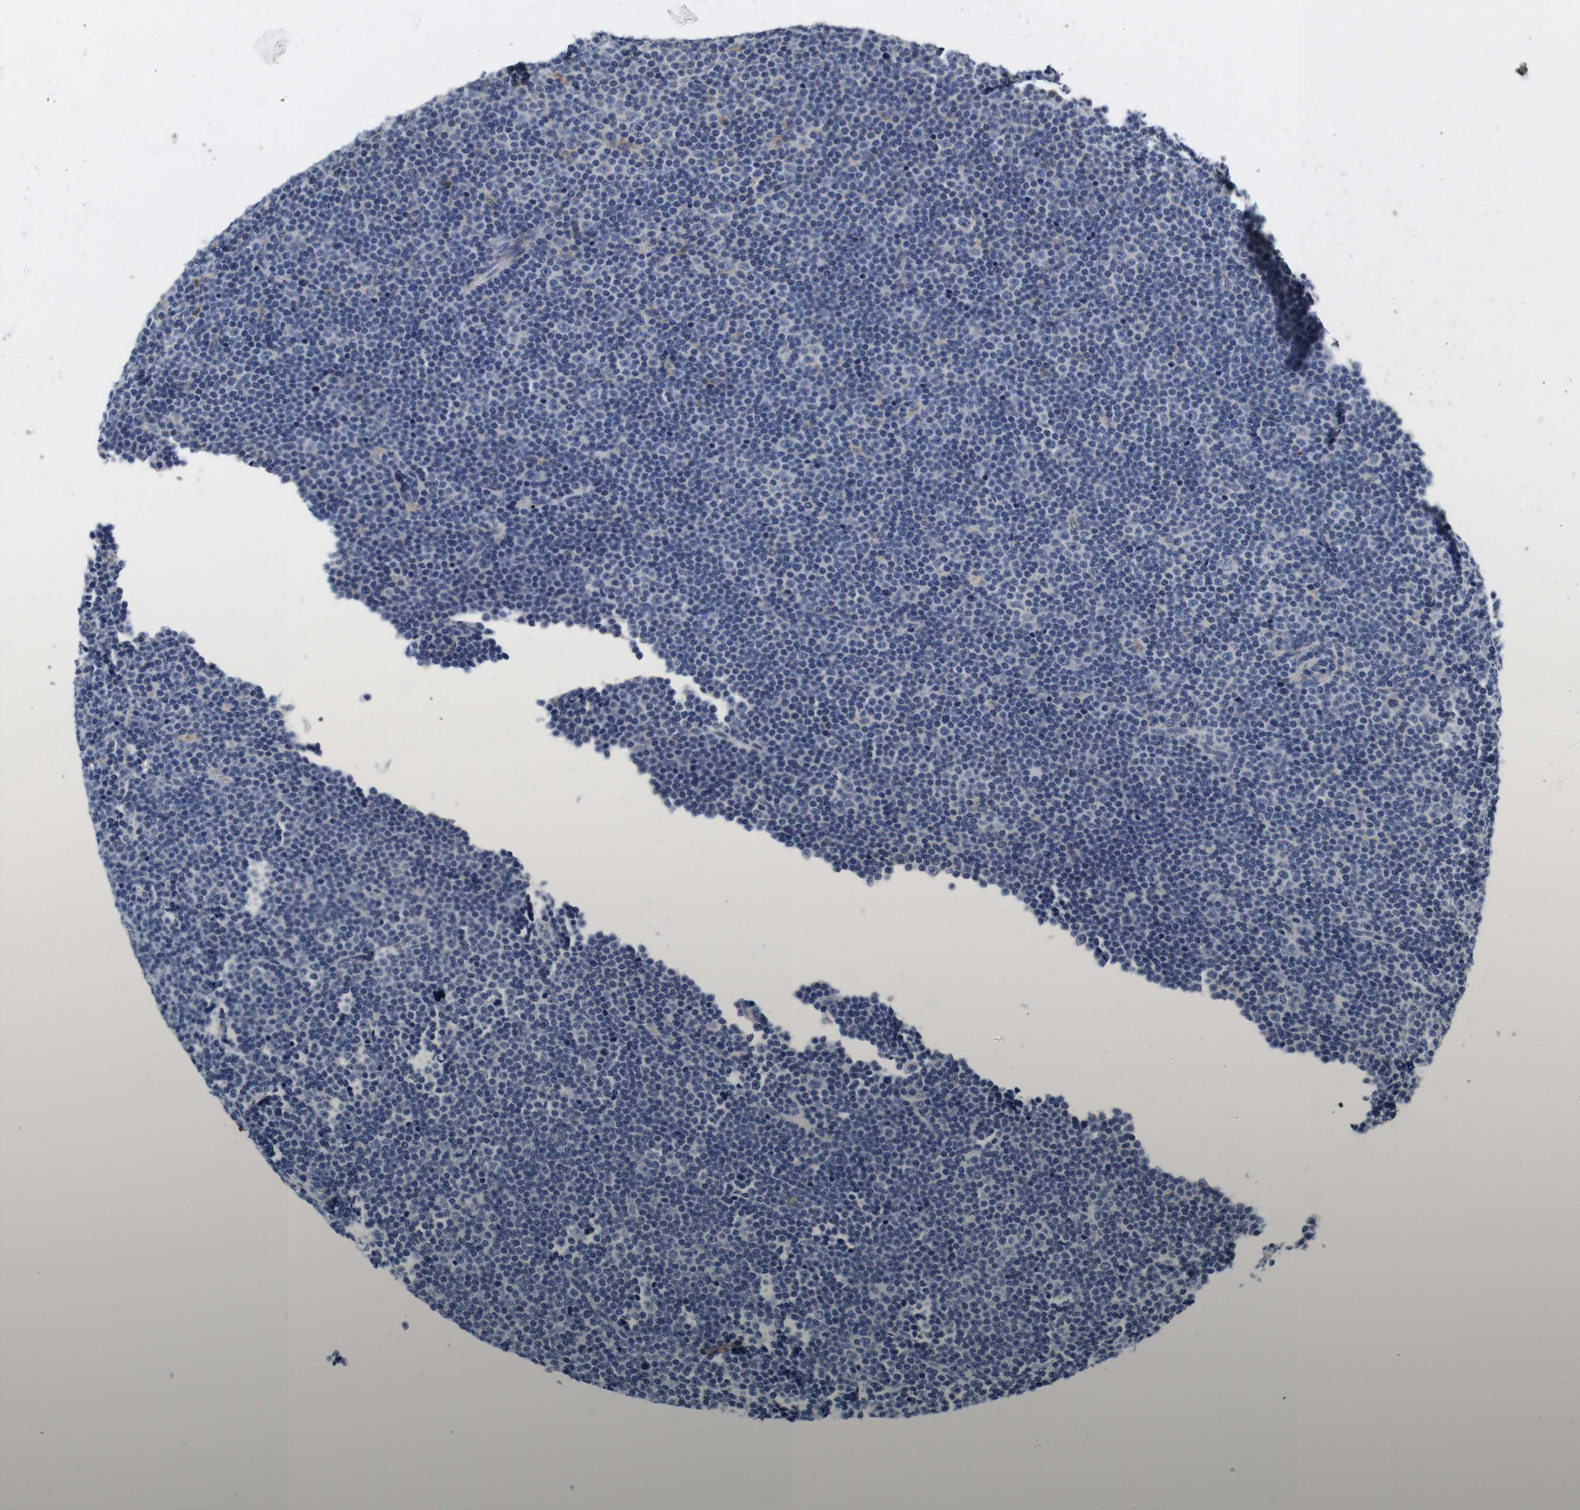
{"staining": {"intensity": "negative", "quantity": "none", "location": "none"}, "tissue": "lymphoma", "cell_type": "Tumor cells", "image_type": "cancer", "snomed": [{"axis": "morphology", "description": "Malignant lymphoma, non-Hodgkin's type, Low grade"}, {"axis": "topography", "description": "Lymph node"}], "caption": "A micrograph of human lymphoma is negative for staining in tumor cells. (Stains: DAB immunohistochemistry (IHC) with hematoxylin counter stain, Microscopy: brightfield microscopy at high magnification).", "gene": "MARCHF7", "patient": {"sex": "female", "age": 67}}